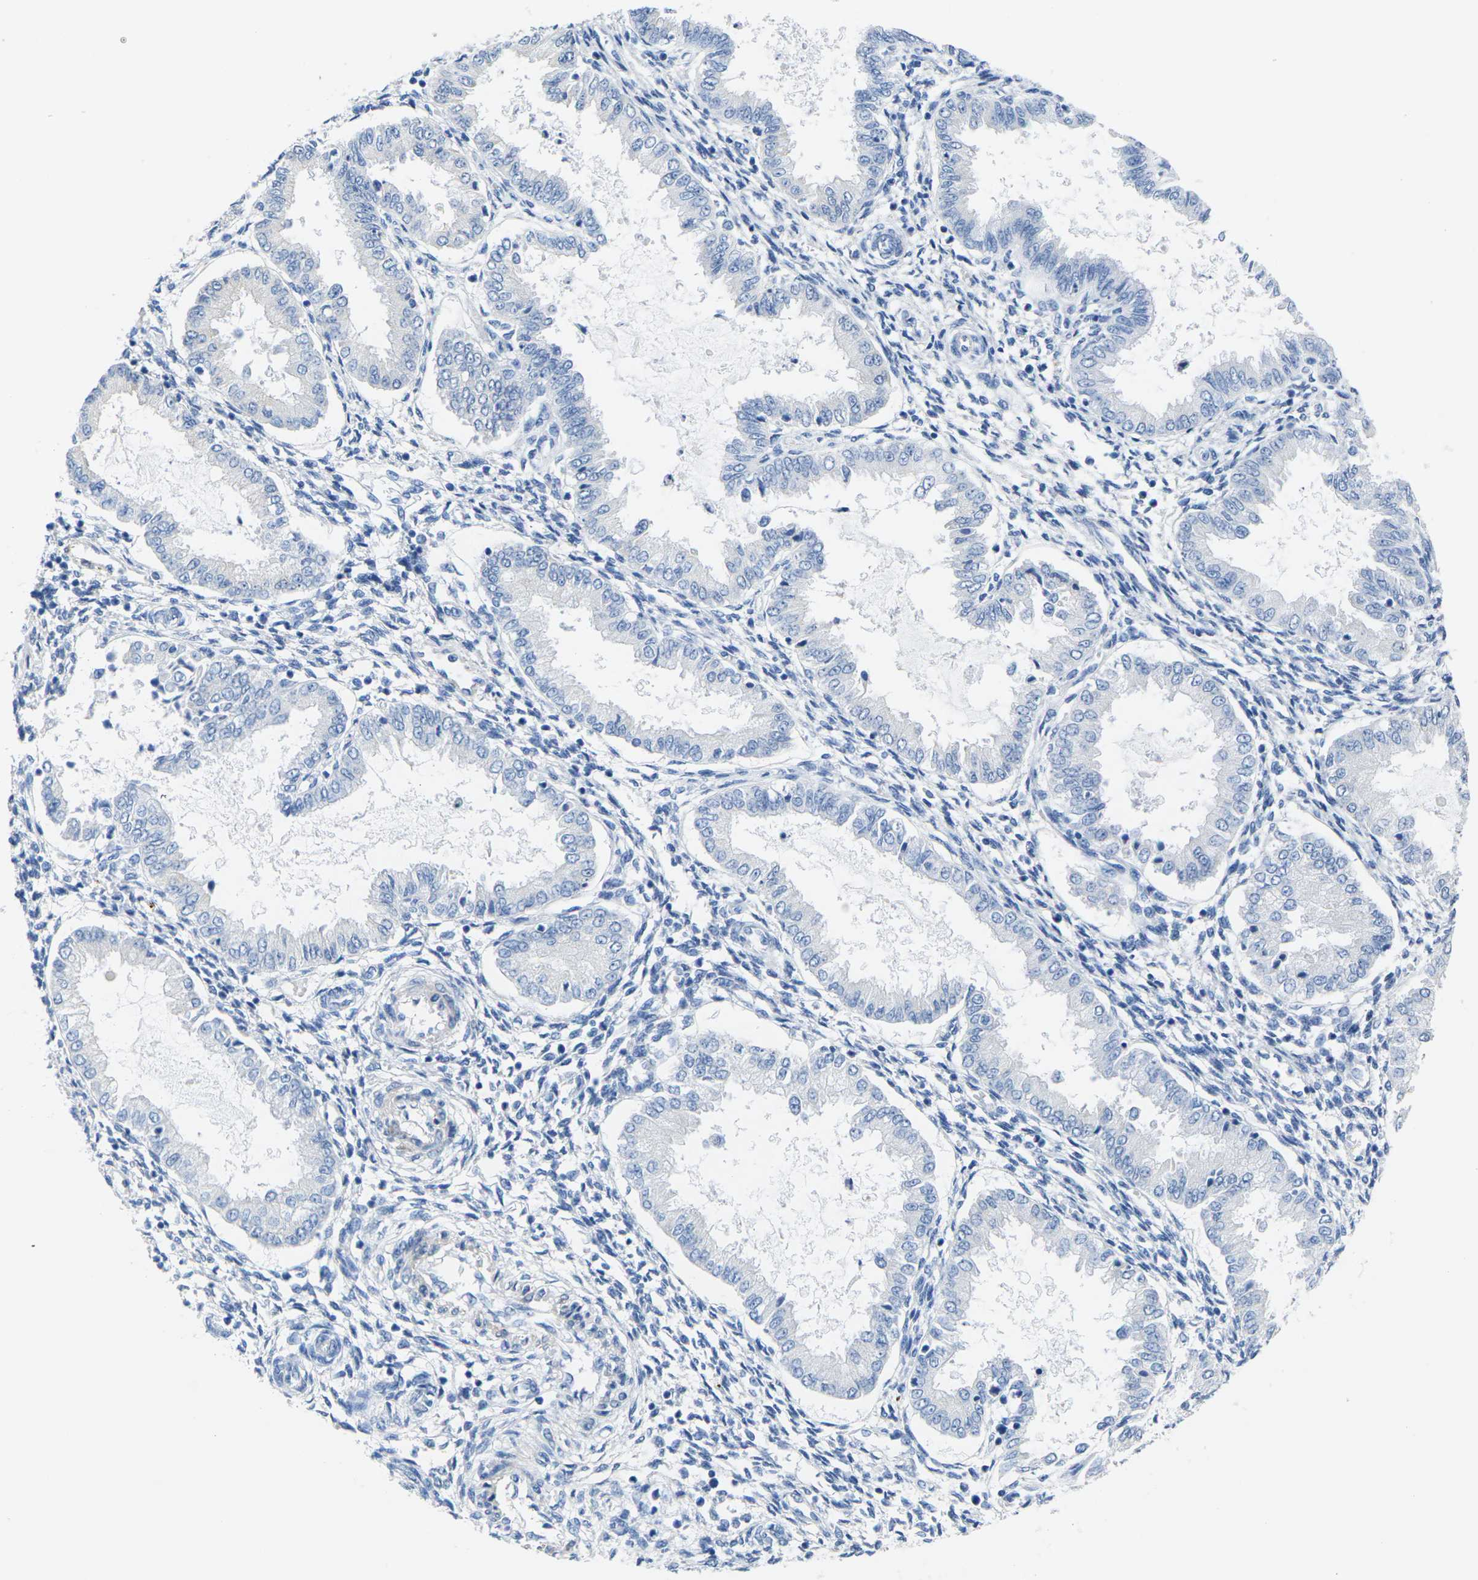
{"staining": {"intensity": "negative", "quantity": "none", "location": "none"}, "tissue": "endometrium", "cell_type": "Cells in endometrial stroma", "image_type": "normal", "snomed": [{"axis": "morphology", "description": "Normal tissue, NOS"}, {"axis": "topography", "description": "Endometrium"}], "caption": "There is no significant positivity in cells in endometrial stroma of endometrium. Nuclei are stained in blue.", "gene": "CNN1", "patient": {"sex": "female", "age": 33}}